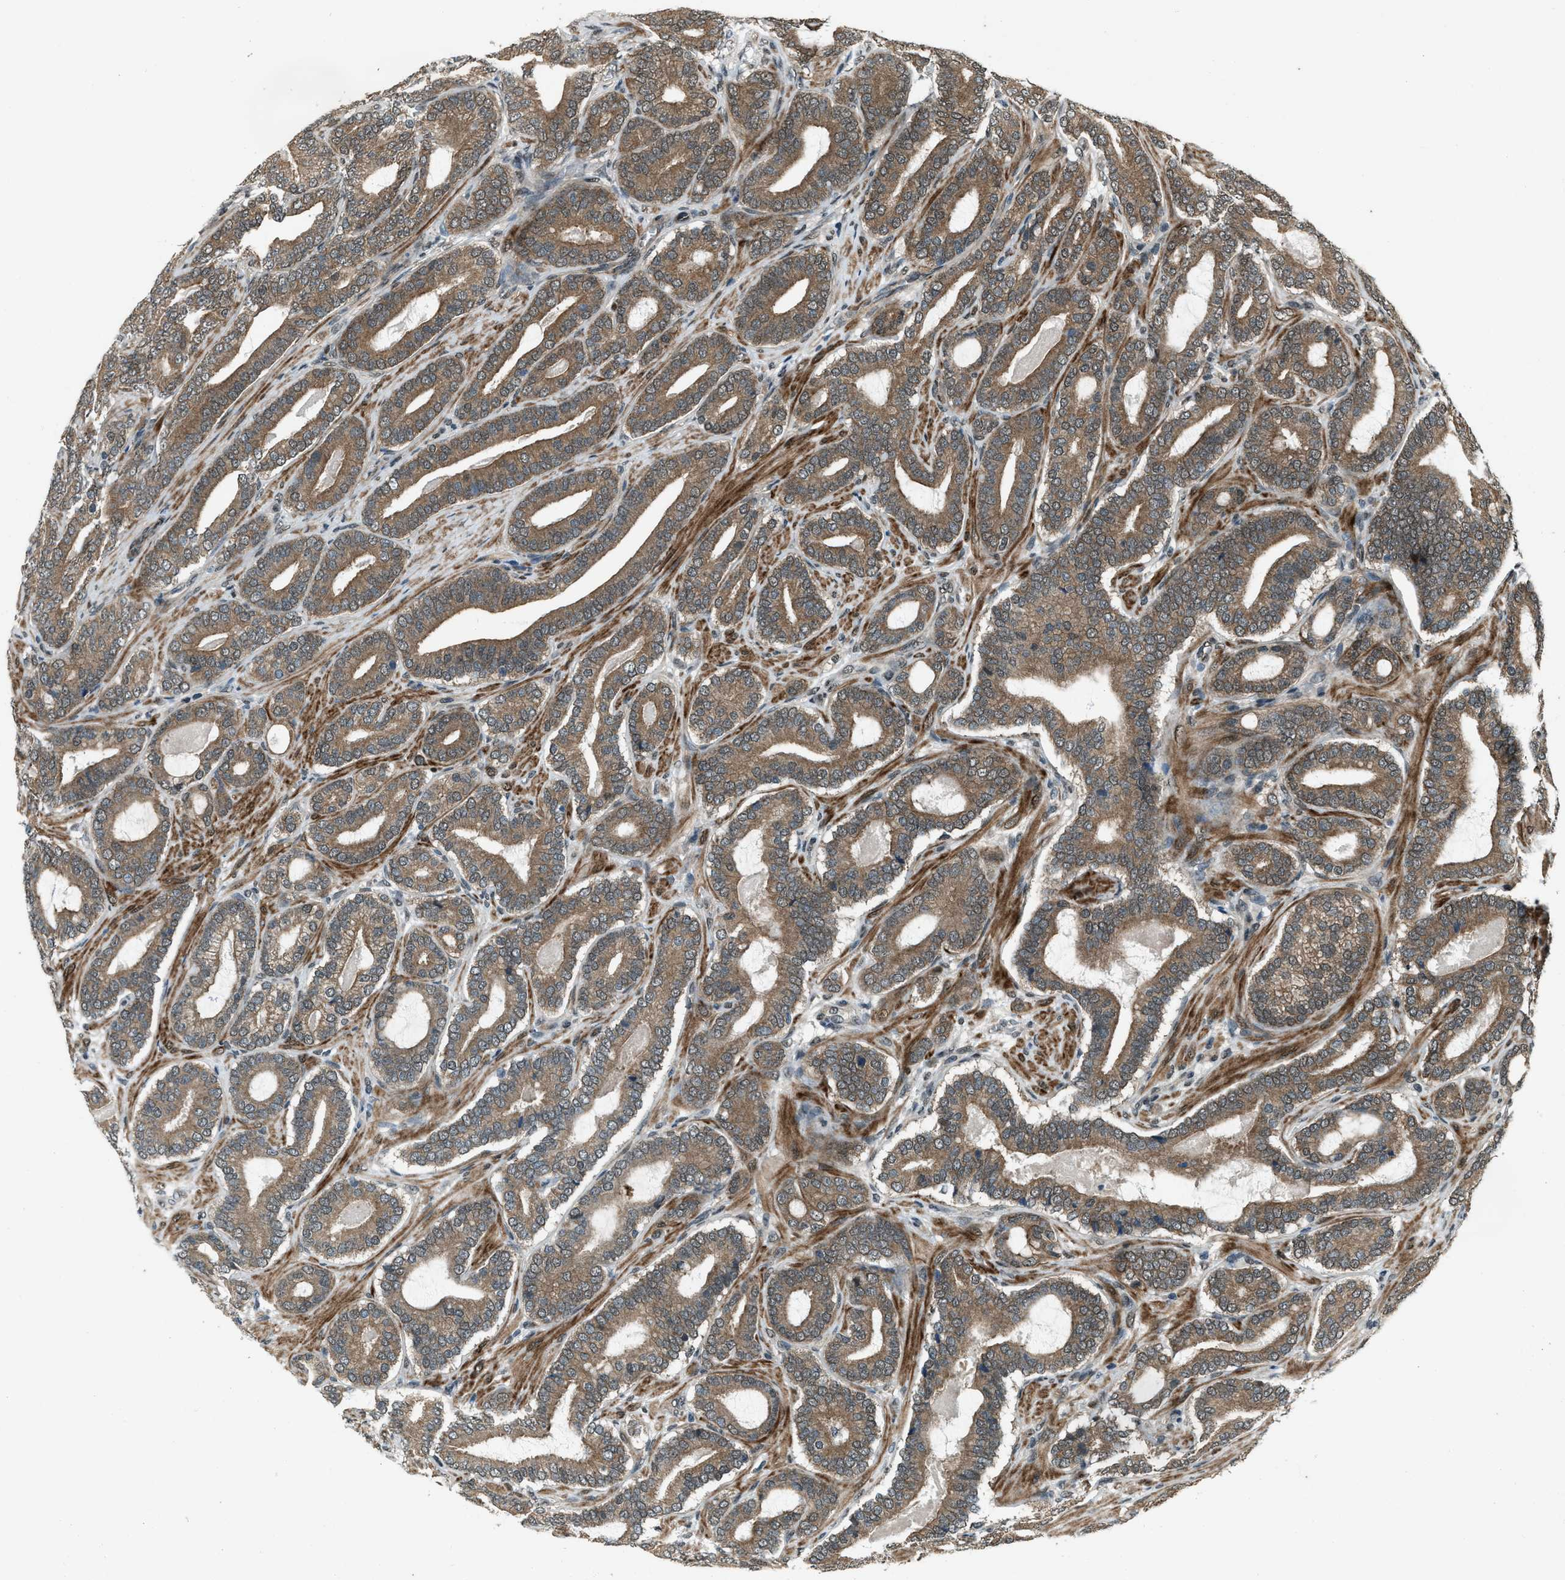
{"staining": {"intensity": "moderate", "quantity": ">75%", "location": "cytoplasmic/membranous"}, "tissue": "prostate cancer", "cell_type": "Tumor cells", "image_type": "cancer", "snomed": [{"axis": "morphology", "description": "Adenocarcinoma, High grade"}, {"axis": "topography", "description": "Prostate"}], "caption": "Tumor cells reveal moderate cytoplasmic/membranous positivity in about >75% of cells in prostate cancer (high-grade adenocarcinoma). Using DAB (brown) and hematoxylin (blue) stains, captured at high magnification using brightfield microscopy.", "gene": "SVIL", "patient": {"sex": "male", "age": 60}}